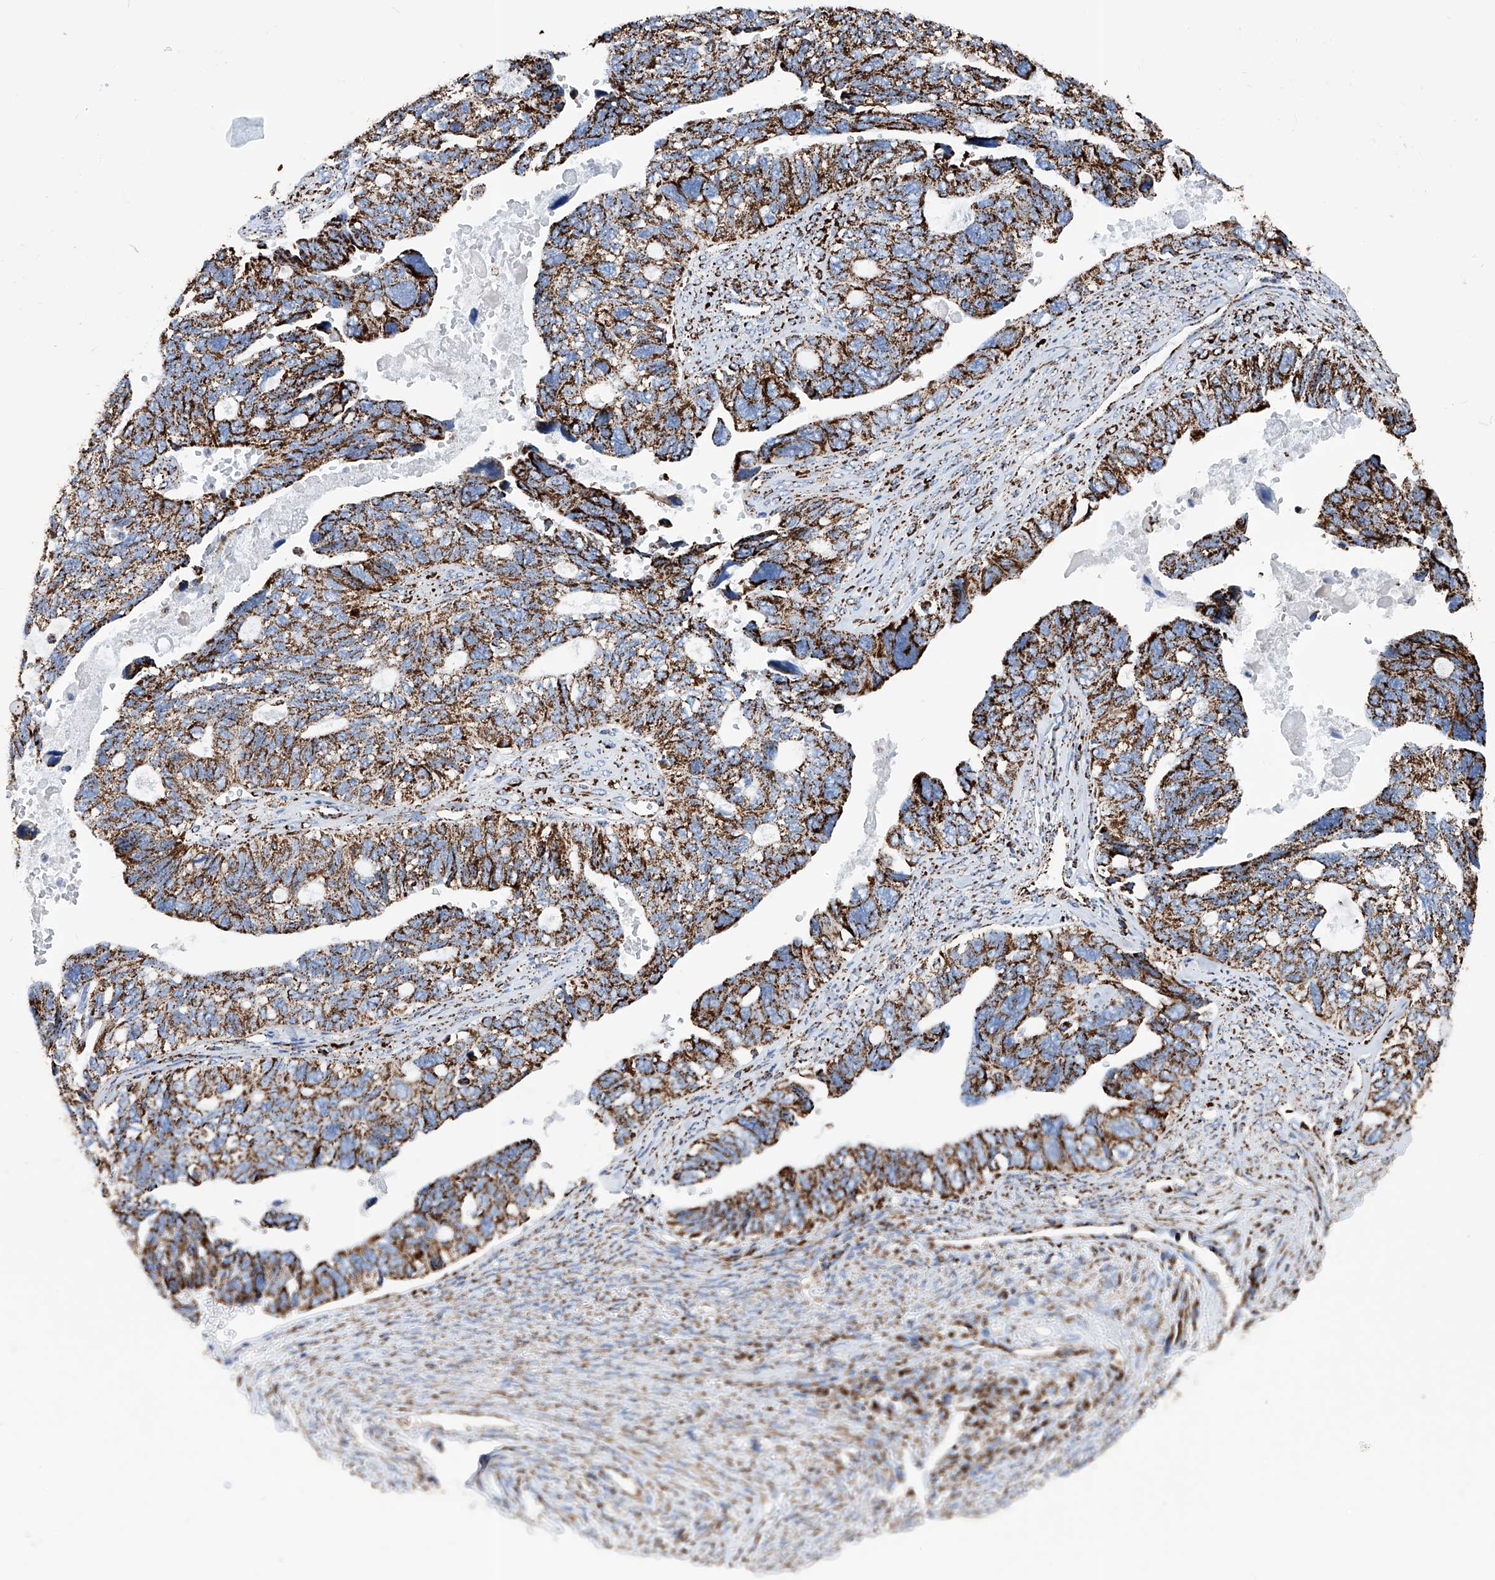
{"staining": {"intensity": "strong", "quantity": ">75%", "location": "cytoplasmic/membranous"}, "tissue": "ovarian cancer", "cell_type": "Tumor cells", "image_type": "cancer", "snomed": [{"axis": "morphology", "description": "Cystadenocarcinoma, serous, NOS"}, {"axis": "topography", "description": "Ovary"}], "caption": "A brown stain highlights strong cytoplasmic/membranous expression of a protein in ovarian cancer (serous cystadenocarcinoma) tumor cells.", "gene": "ATP5PF", "patient": {"sex": "female", "age": 79}}